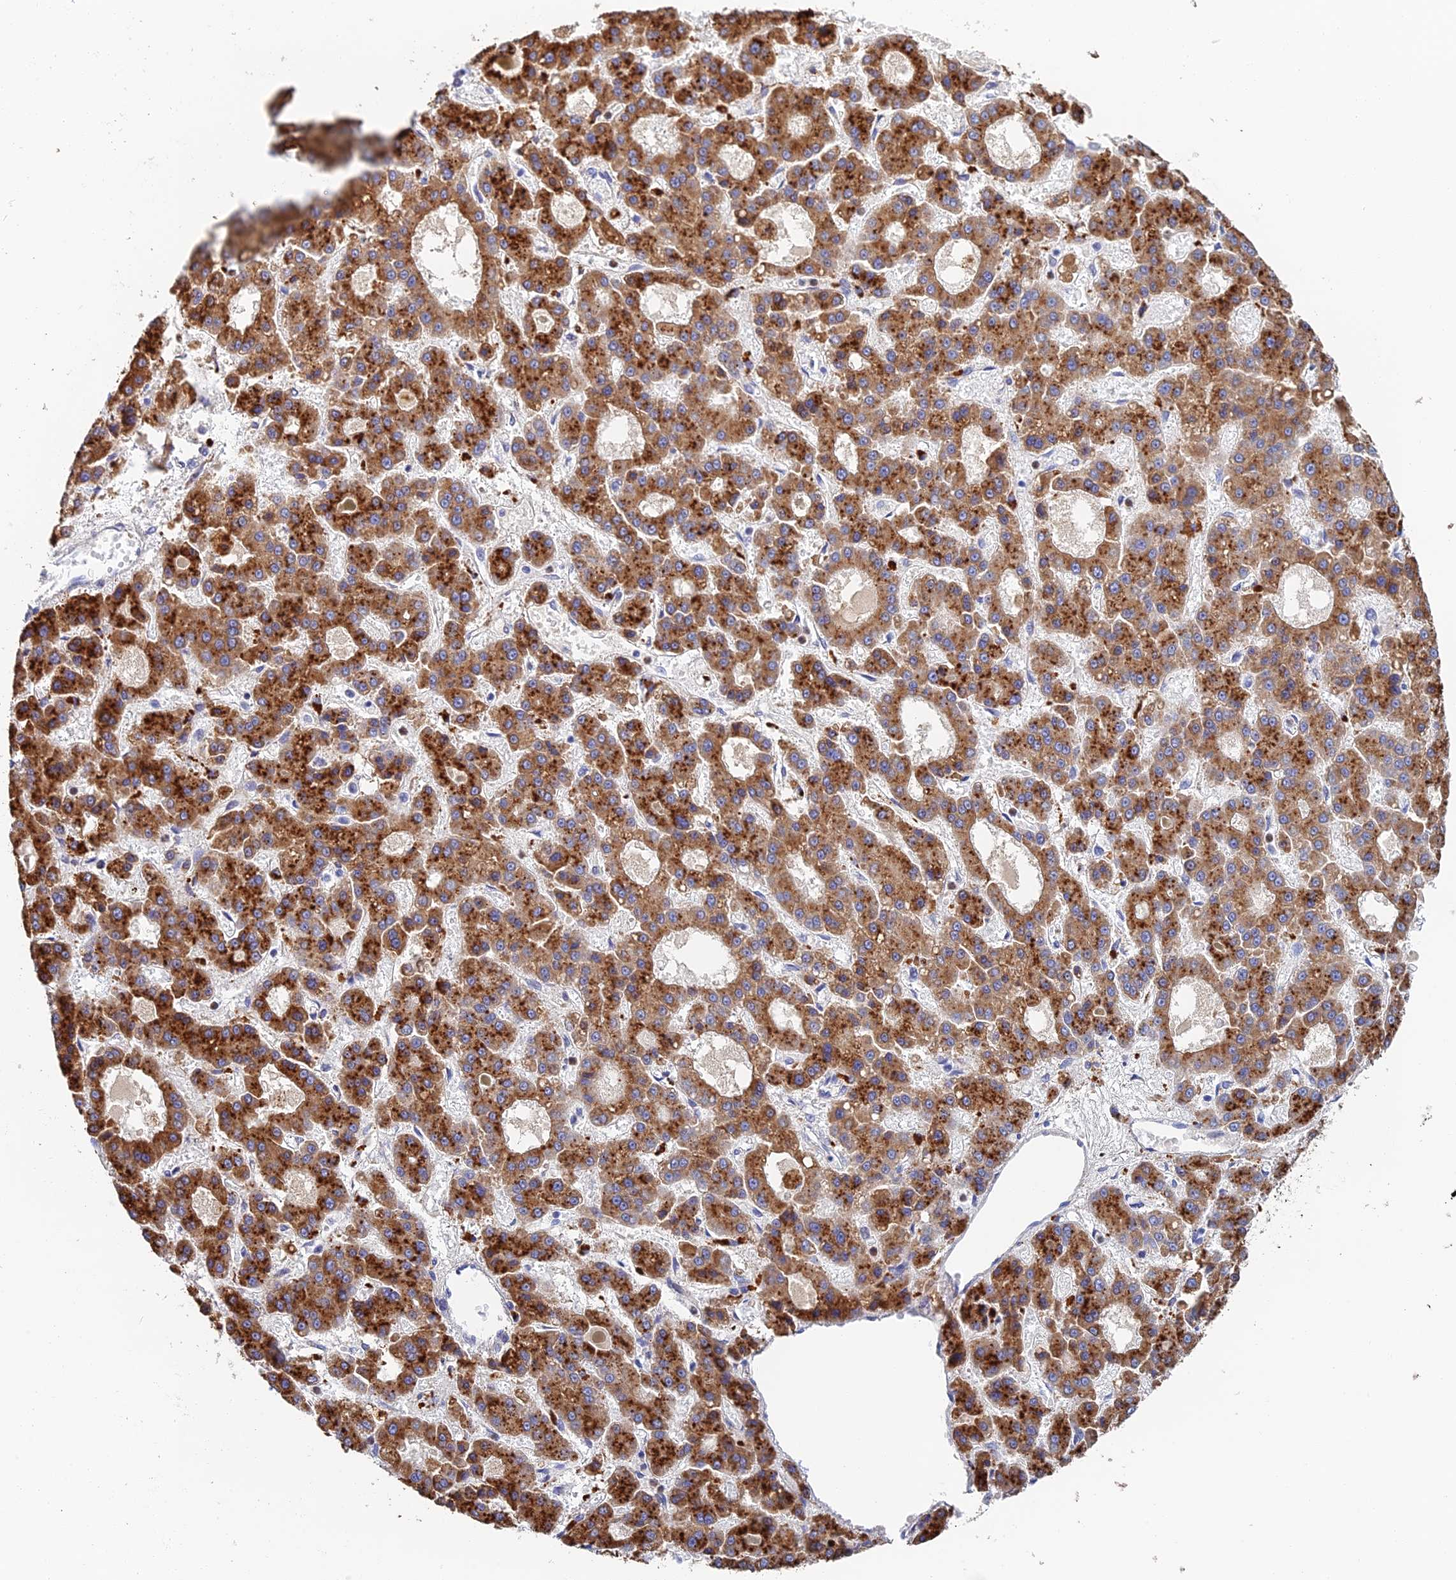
{"staining": {"intensity": "strong", "quantity": ">75%", "location": "cytoplasmic/membranous"}, "tissue": "liver cancer", "cell_type": "Tumor cells", "image_type": "cancer", "snomed": [{"axis": "morphology", "description": "Carcinoma, Hepatocellular, NOS"}, {"axis": "topography", "description": "Liver"}], "caption": "The histopathology image exhibits a brown stain indicating the presence of a protein in the cytoplasmic/membranous of tumor cells in liver cancer.", "gene": "RPGRIP1L", "patient": {"sex": "male", "age": 70}}